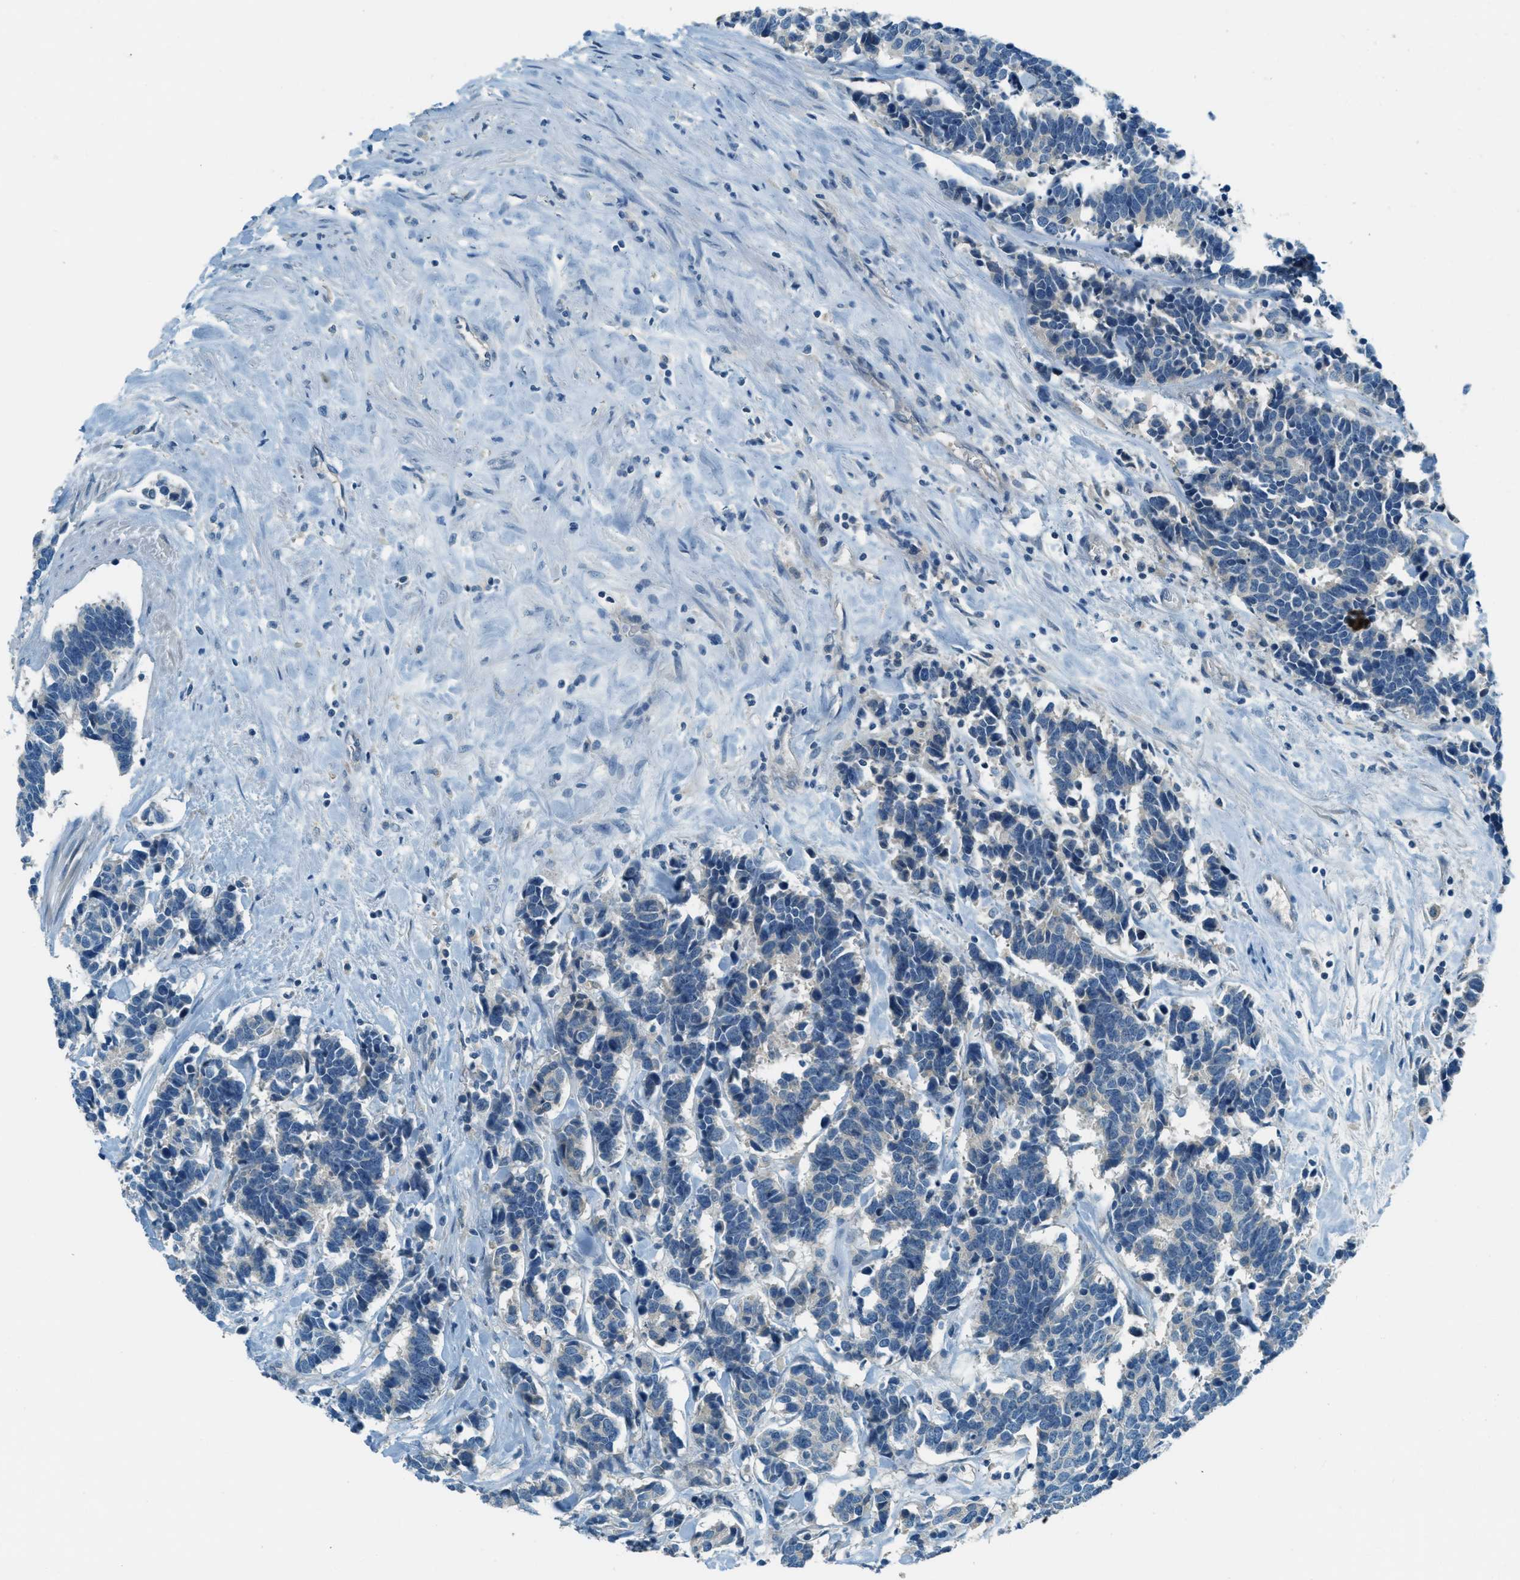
{"staining": {"intensity": "negative", "quantity": "none", "location": "none"}, "tissue": "carcinoid", "cell_type": "Tumor cells", "image_type": "cancer", "snomed": [{"axis": "morphology", "description": "Carcinoma, NOS"}, {"axis": "morphology", "description": "Carcinoid, malignant, NOS"}, {"axis": "topography", "description": "Urinary bladder"}], "caption": "Tumor cells are negative for brown protein staining in carcinoid.", "gene": "MSLN", "patient": {"sex": "male", "age": 57}}